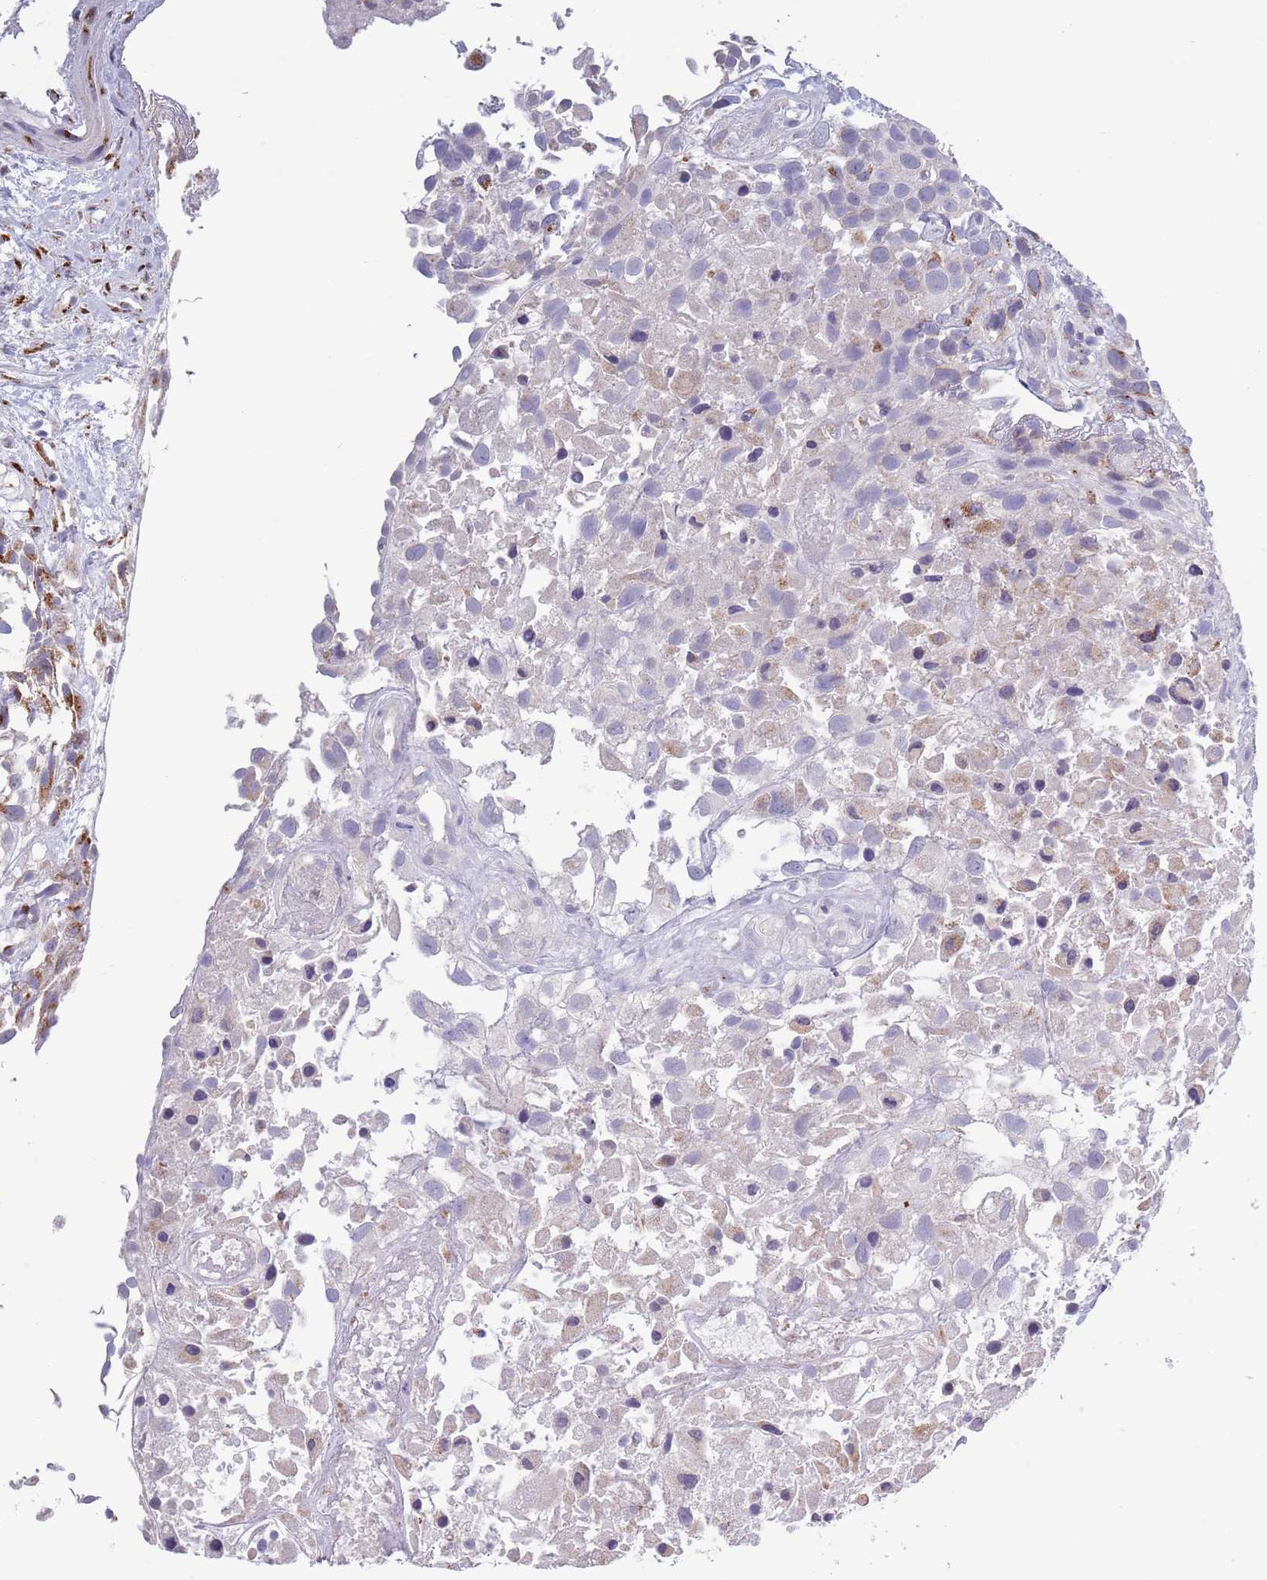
{"staining": {"intensity": "negative", "quantity": "none", "location": "none"}, "tissue": "urothelial cancer", "cell_type": "Tumor cells", "image_type": "cancer", "snomed": [{"axis": "morphology", "description": "Urothelial carcinoma, High grade"}, {"axis": "topography", "description": "Urinary bladder"}], "caption": "A histopathology image of human urothelial cancer is negative for staining in tumor cells. Nuclei are stained in blue.", "gene": "ACSBG1", "patient": {"sex": "male", "age": 56}}